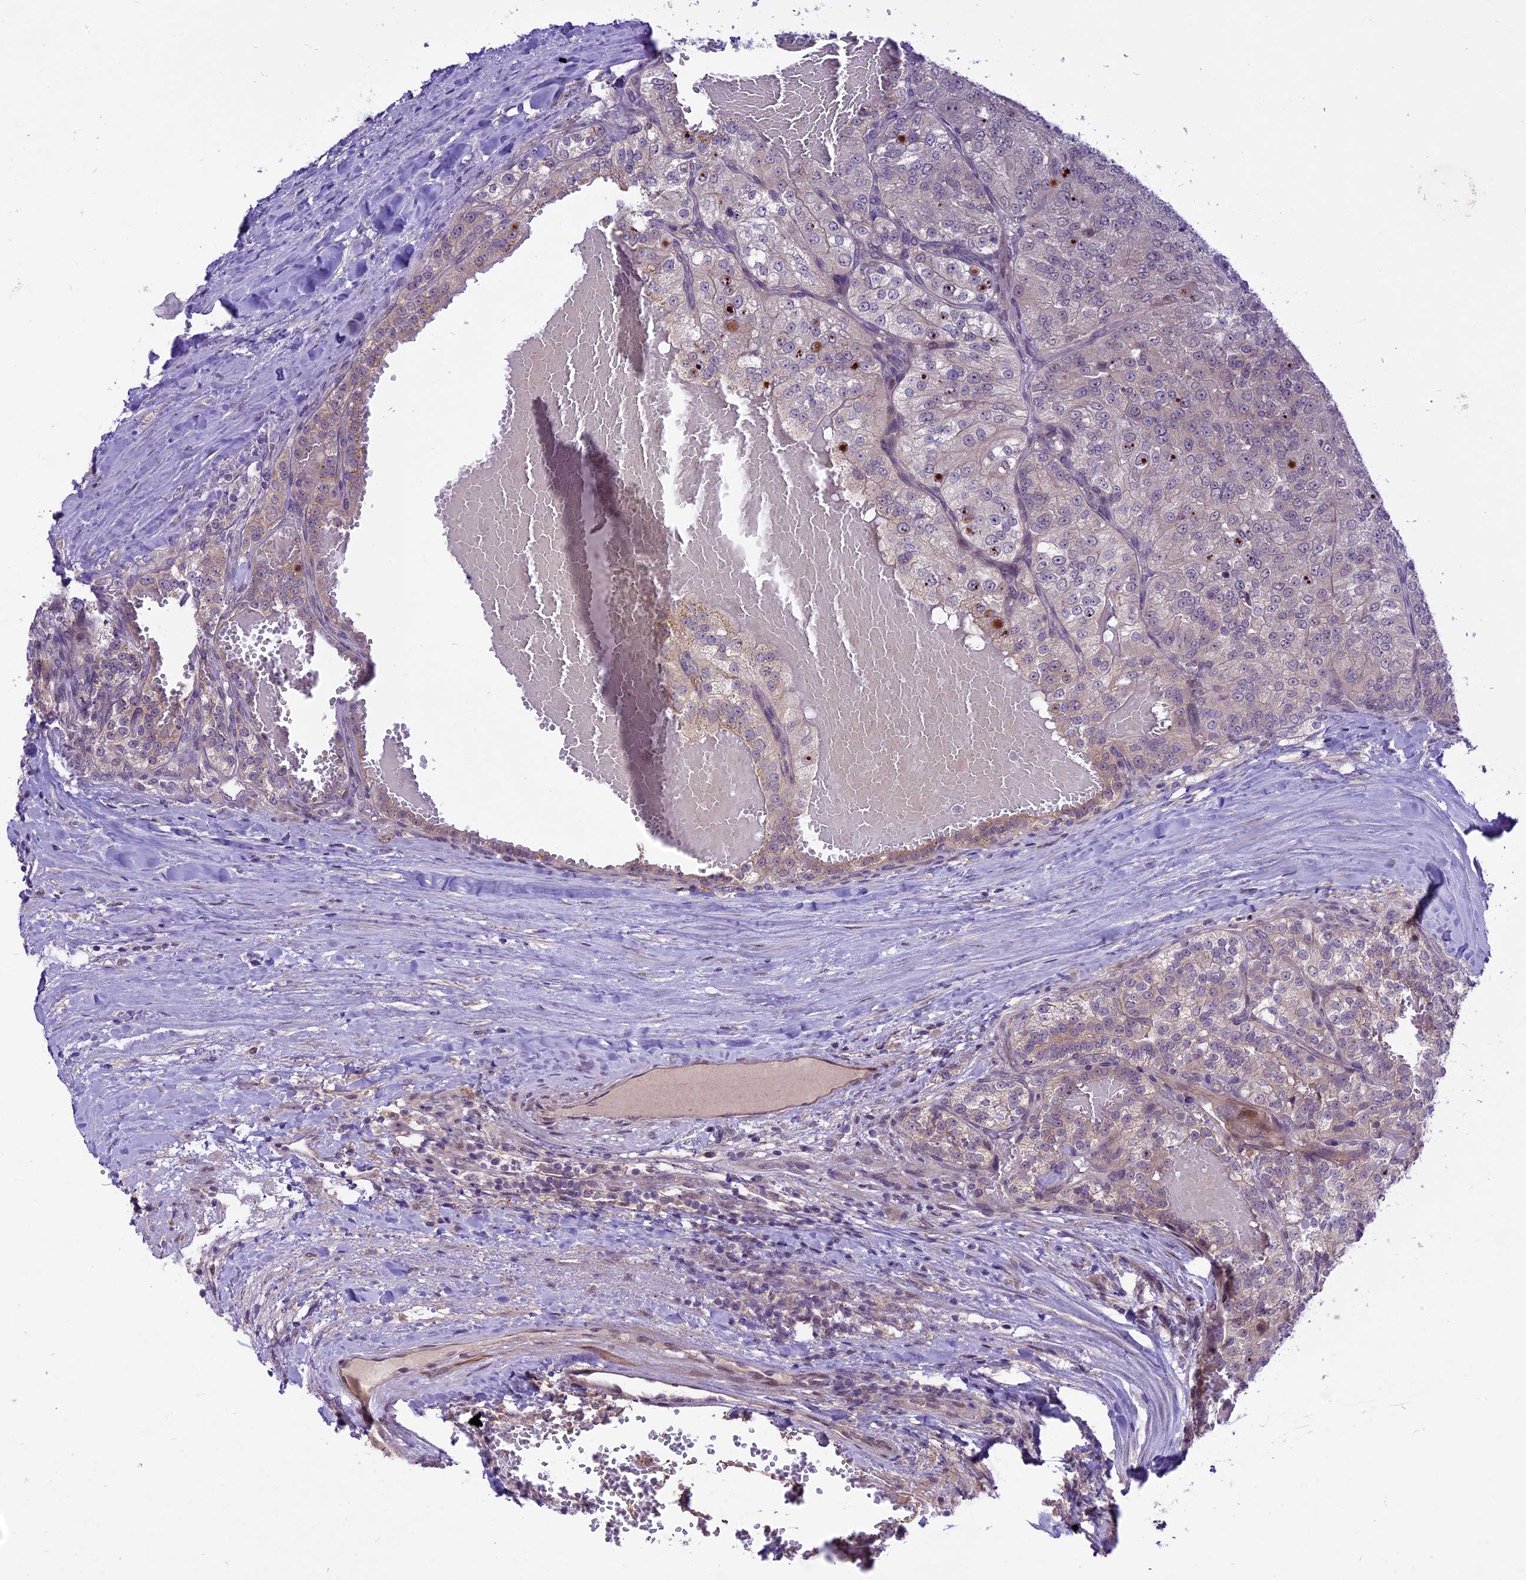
{"staining": {"intensity": "negative", "quantity": "none", "location": "none"}, "tissue": "renal cancer", "cell_type": "Tumor cells", "image_type": "cancer", "snomed": [{"axis": "morphology", "description": "Adenocarcinoma, NOS"}, {"axis": "topography", "description": "Kidney"}], "caption": "Tumor cells show no significant protein expression in renal cancer (adenocarcinoma).", "gene": "SPRED1", "patient": {"sex": "female", "age": 63}}